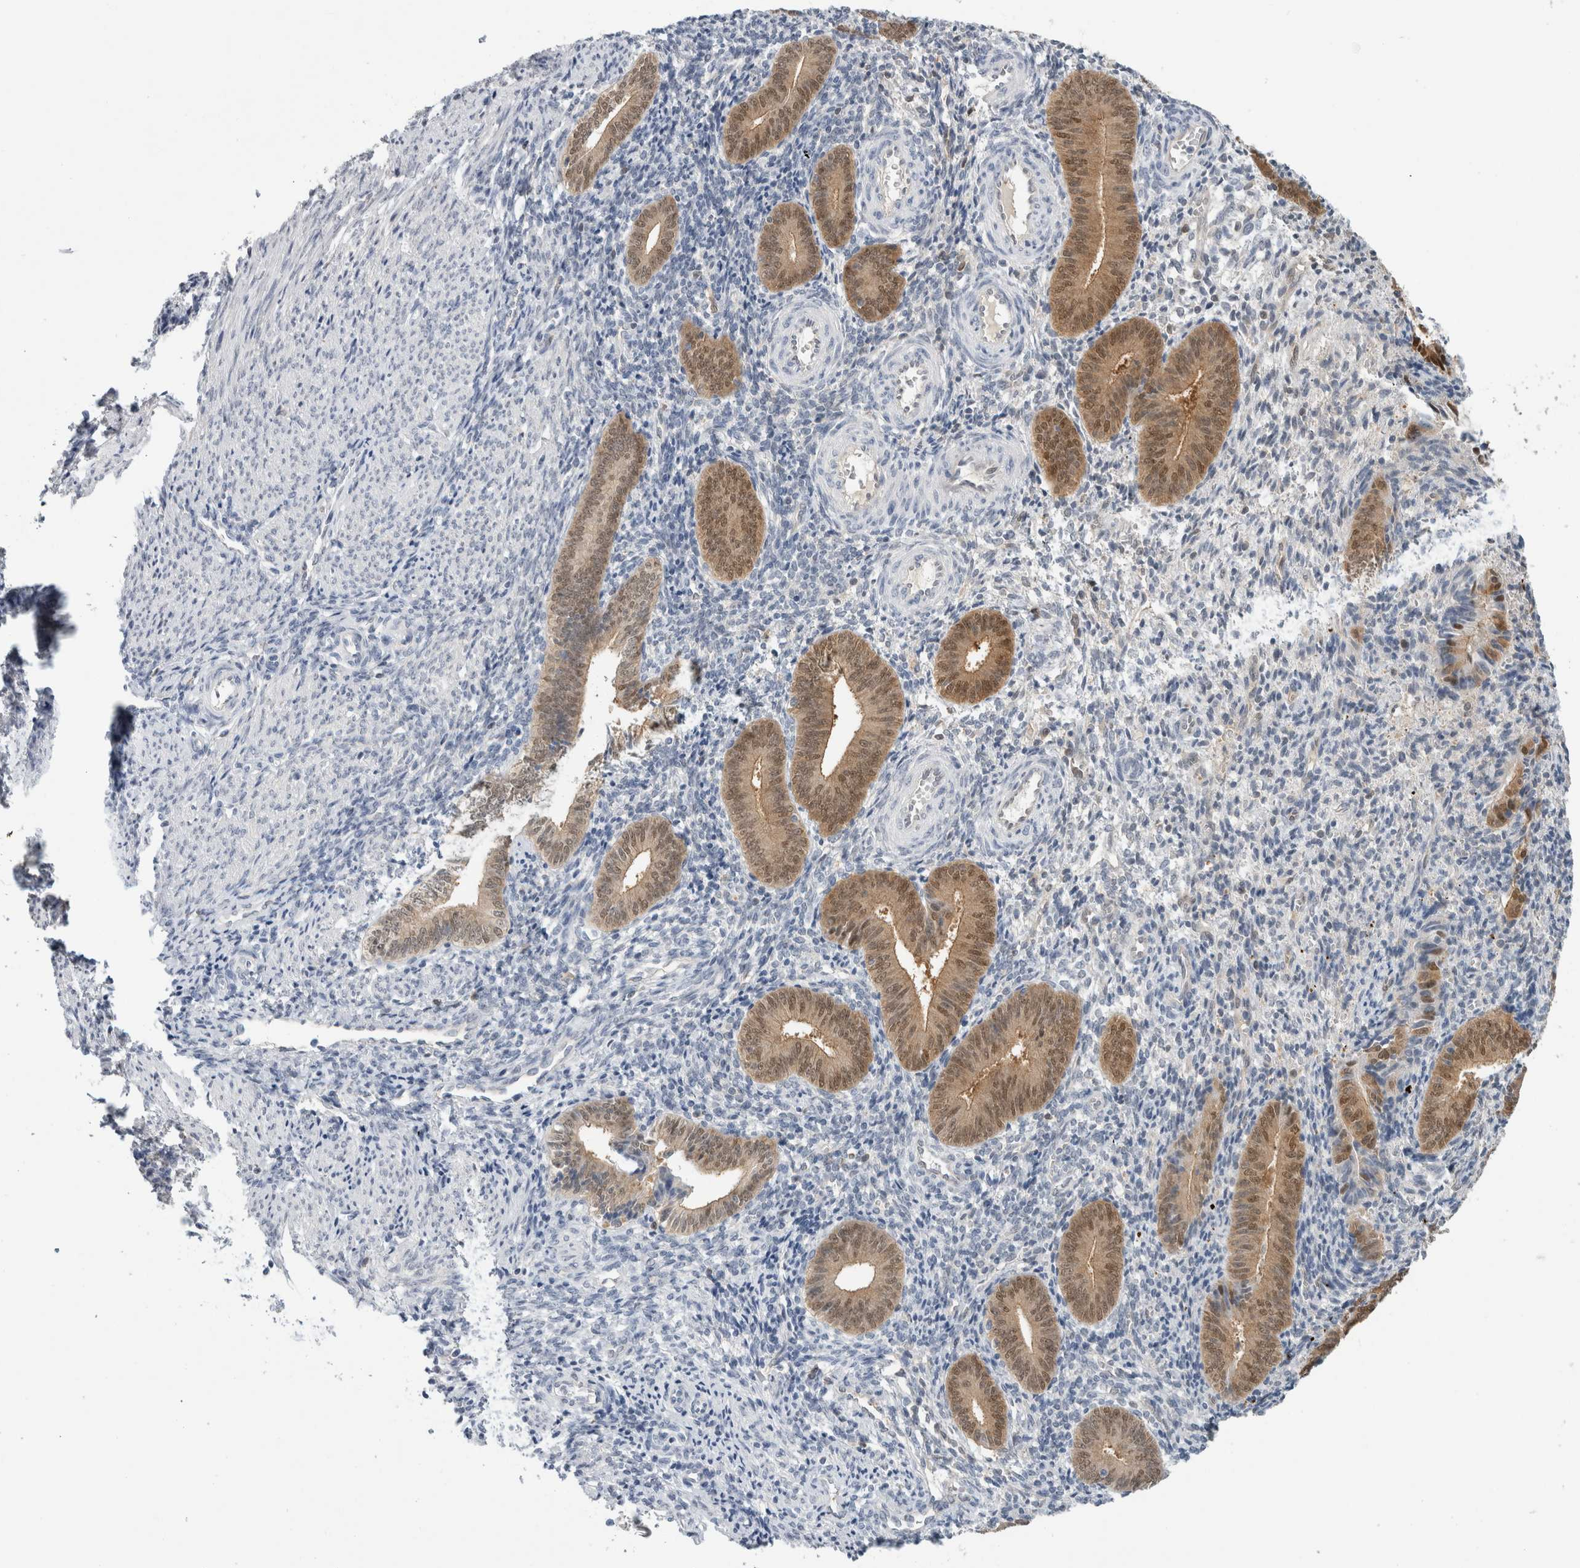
{"staining": {"intensity": "negative", "quantity": "none", "location": "none"}, "tissue": "endometrium", "cell_type": "Cells in endometrial stroma", "image_type": "normal", "snomed": [{"axis": "morphology", "description": "Normal tissue, NOS"}, {"axis": "topography", "description": "Uterus"}, {"axis": "topography", "description": "Endometrium"}], "caption": "Immunohistochemistry of normal human endometrium displays no positivity in cells in endometrial stroma. (DAB (3,3'-diaminobenzidine) immunohistochemistry (IHC) visualized using brightfield microscopy, high magnification).", "gene": "CASP6", "patient": {"sex": "female", "age": 33}}